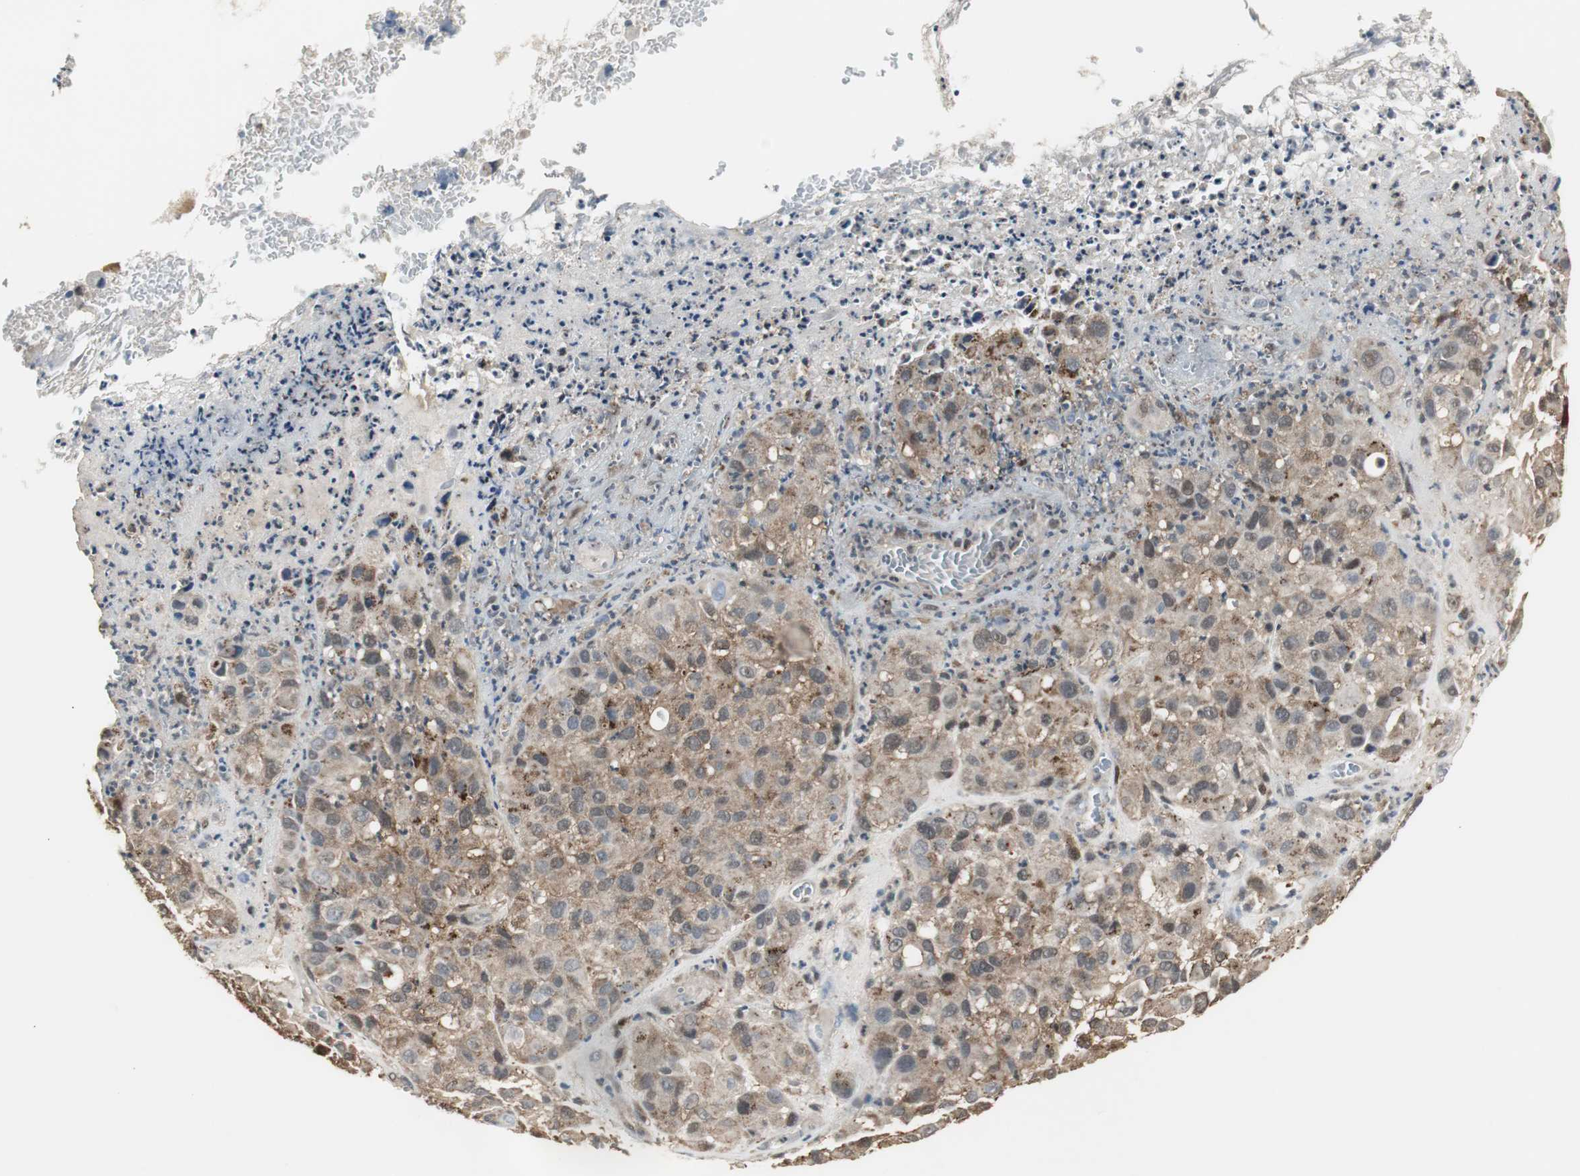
{"staining": {"intensity": "moderate", "quantity": ">75%", "location": "cytoplasmic/membranous,nuclear"}, "tissue": "melanoma", "cell_type": "Tumor cells", "image_type": "cancer", "snomed": [{"axis": "morphology", "description": "Malignant melanoma, NOS"}, {"axis": "topography", "description": "Skin"}], "caption": "DAB (3,3'-diaminobenzidine) immunohistochemical staining of human melanoma demonstrates moderate cytoplasmic/membranous and nuclear protein expression in about >75% of tumor cells.", "gene": "PLIN3", "patient": {"sex": "female", "age": 21}}